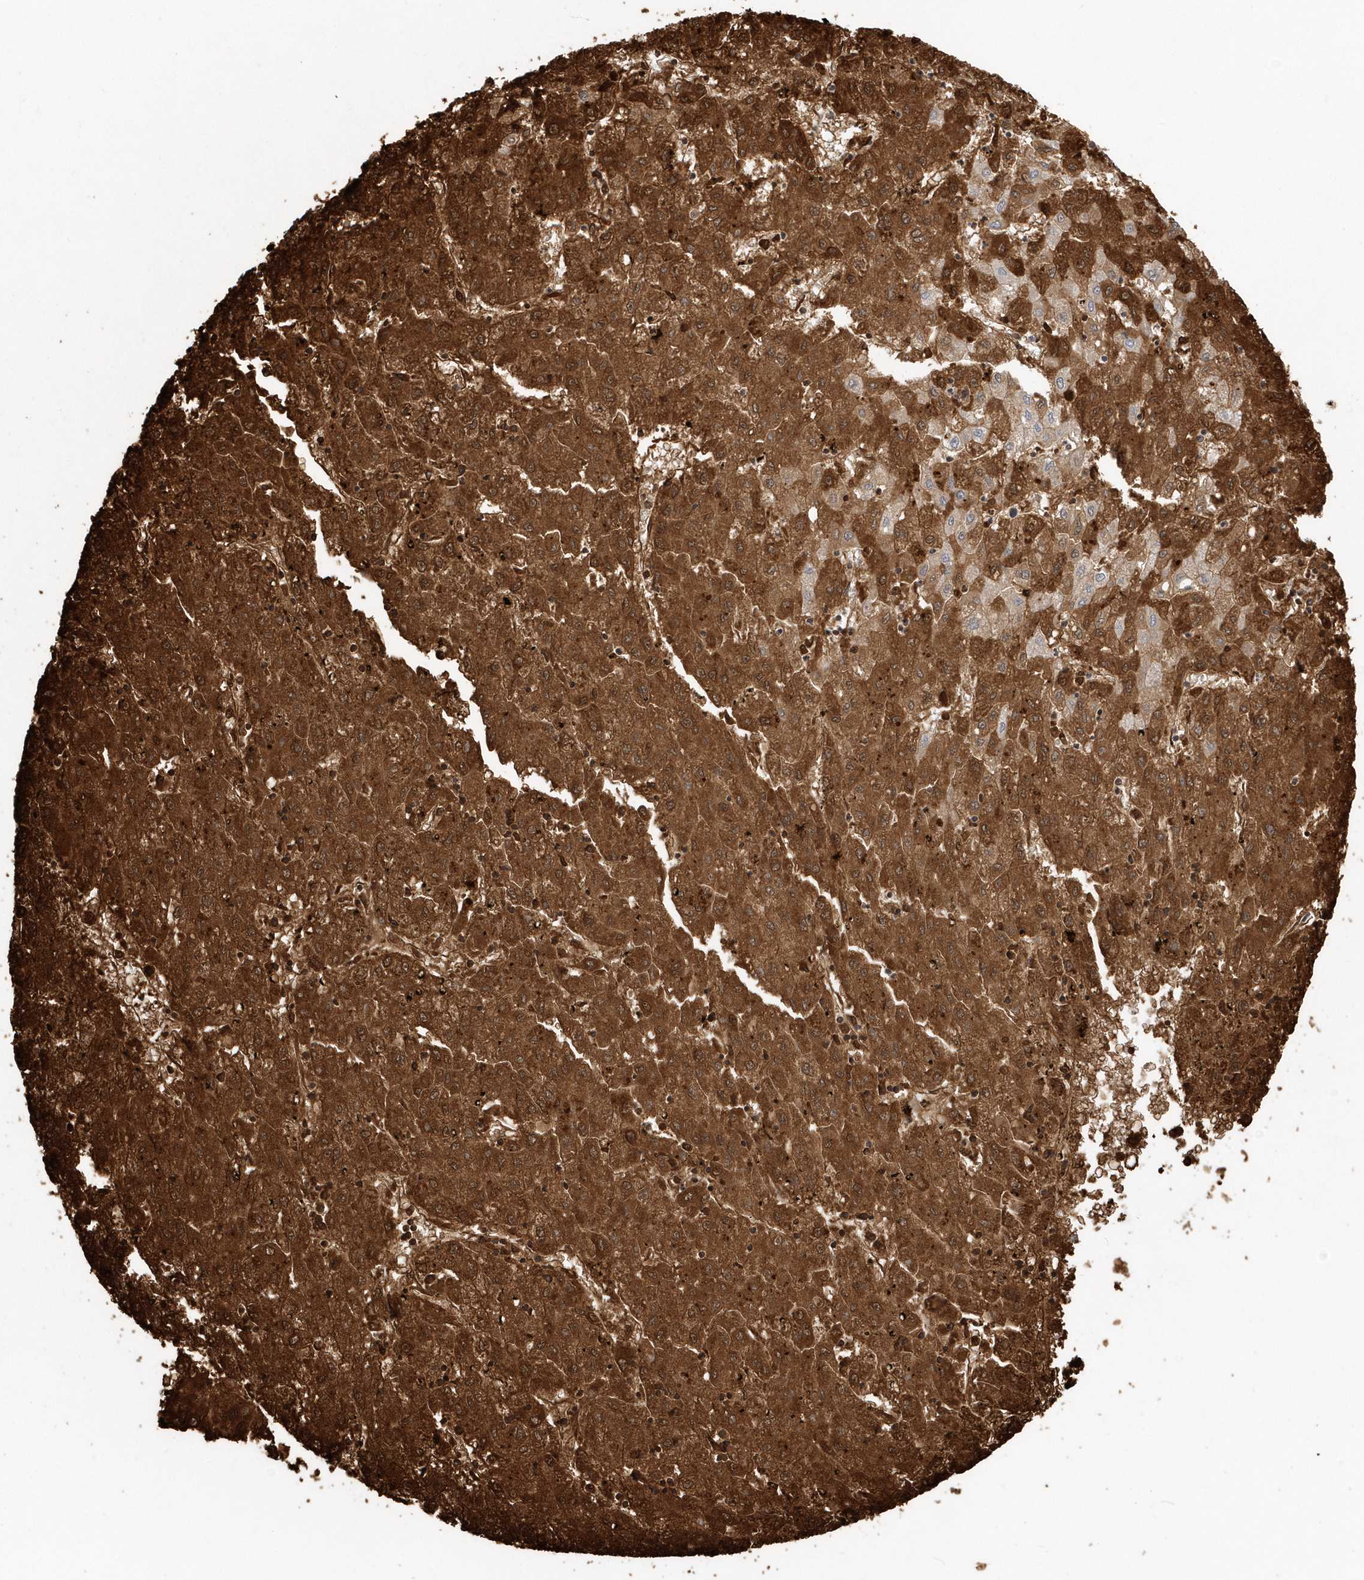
{"staining": {"intensity": "strong", "quantity": ">75%", "location": "cytoplasmic/membranous"}, "tissue": "liver cancer", "cell_type": "Tumor cells", "image_type": "cancer", "snomed": [{"axis": "morphology", "description": "Carcinoma, Hepatocellular, NOS"}, {"axis": "topography", "description": "Liver"}], "caption": "Immunohistochemical staining of human hepatocellular carcinoma (liver) reveals high levels of strong cytoplasmic/membranous protein positivity in about >75% of tumor cells.", "gene": "HBA2", "patient": {"sex": "male", "age": 72}}